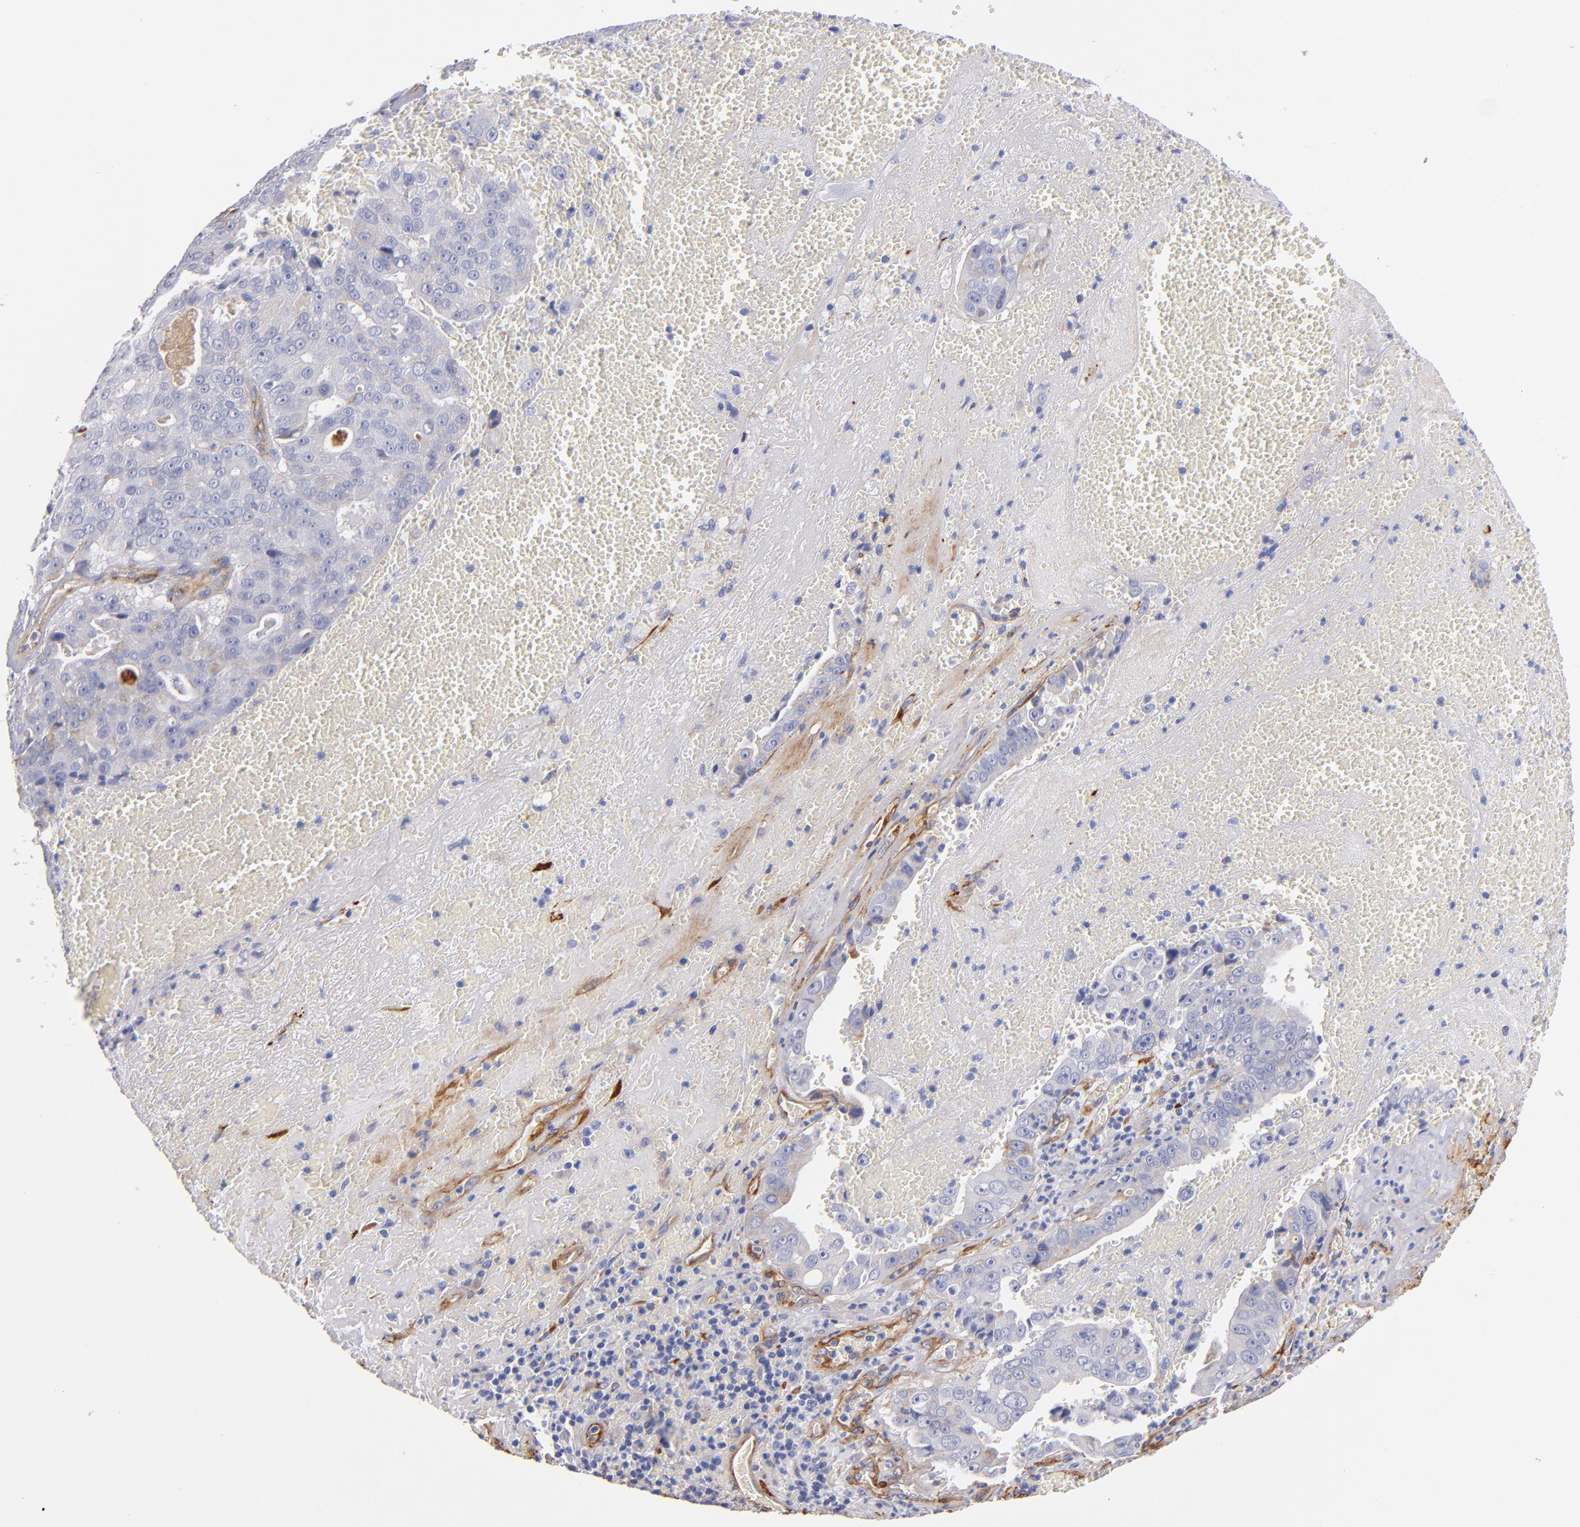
{"staining": {"intensity": "weak", "quantity": "<25%", "location": "cytoplasmic/membranous"}, "tissue": "liver cancer", "cell_type": "Tumor cells", "image_type": "cancer", "snomed": [{"axis": "morphology", "description": "Cholangiocarcinoma"}, {"axis": "topography", "description": "Liver"}], "caption": "Image shows no protein expression in tumor cells of liver cancer (cholangiocarcinoma) tissue.", "gene": "LAMC1", "patient": {"sex": "female", "age": 79}}